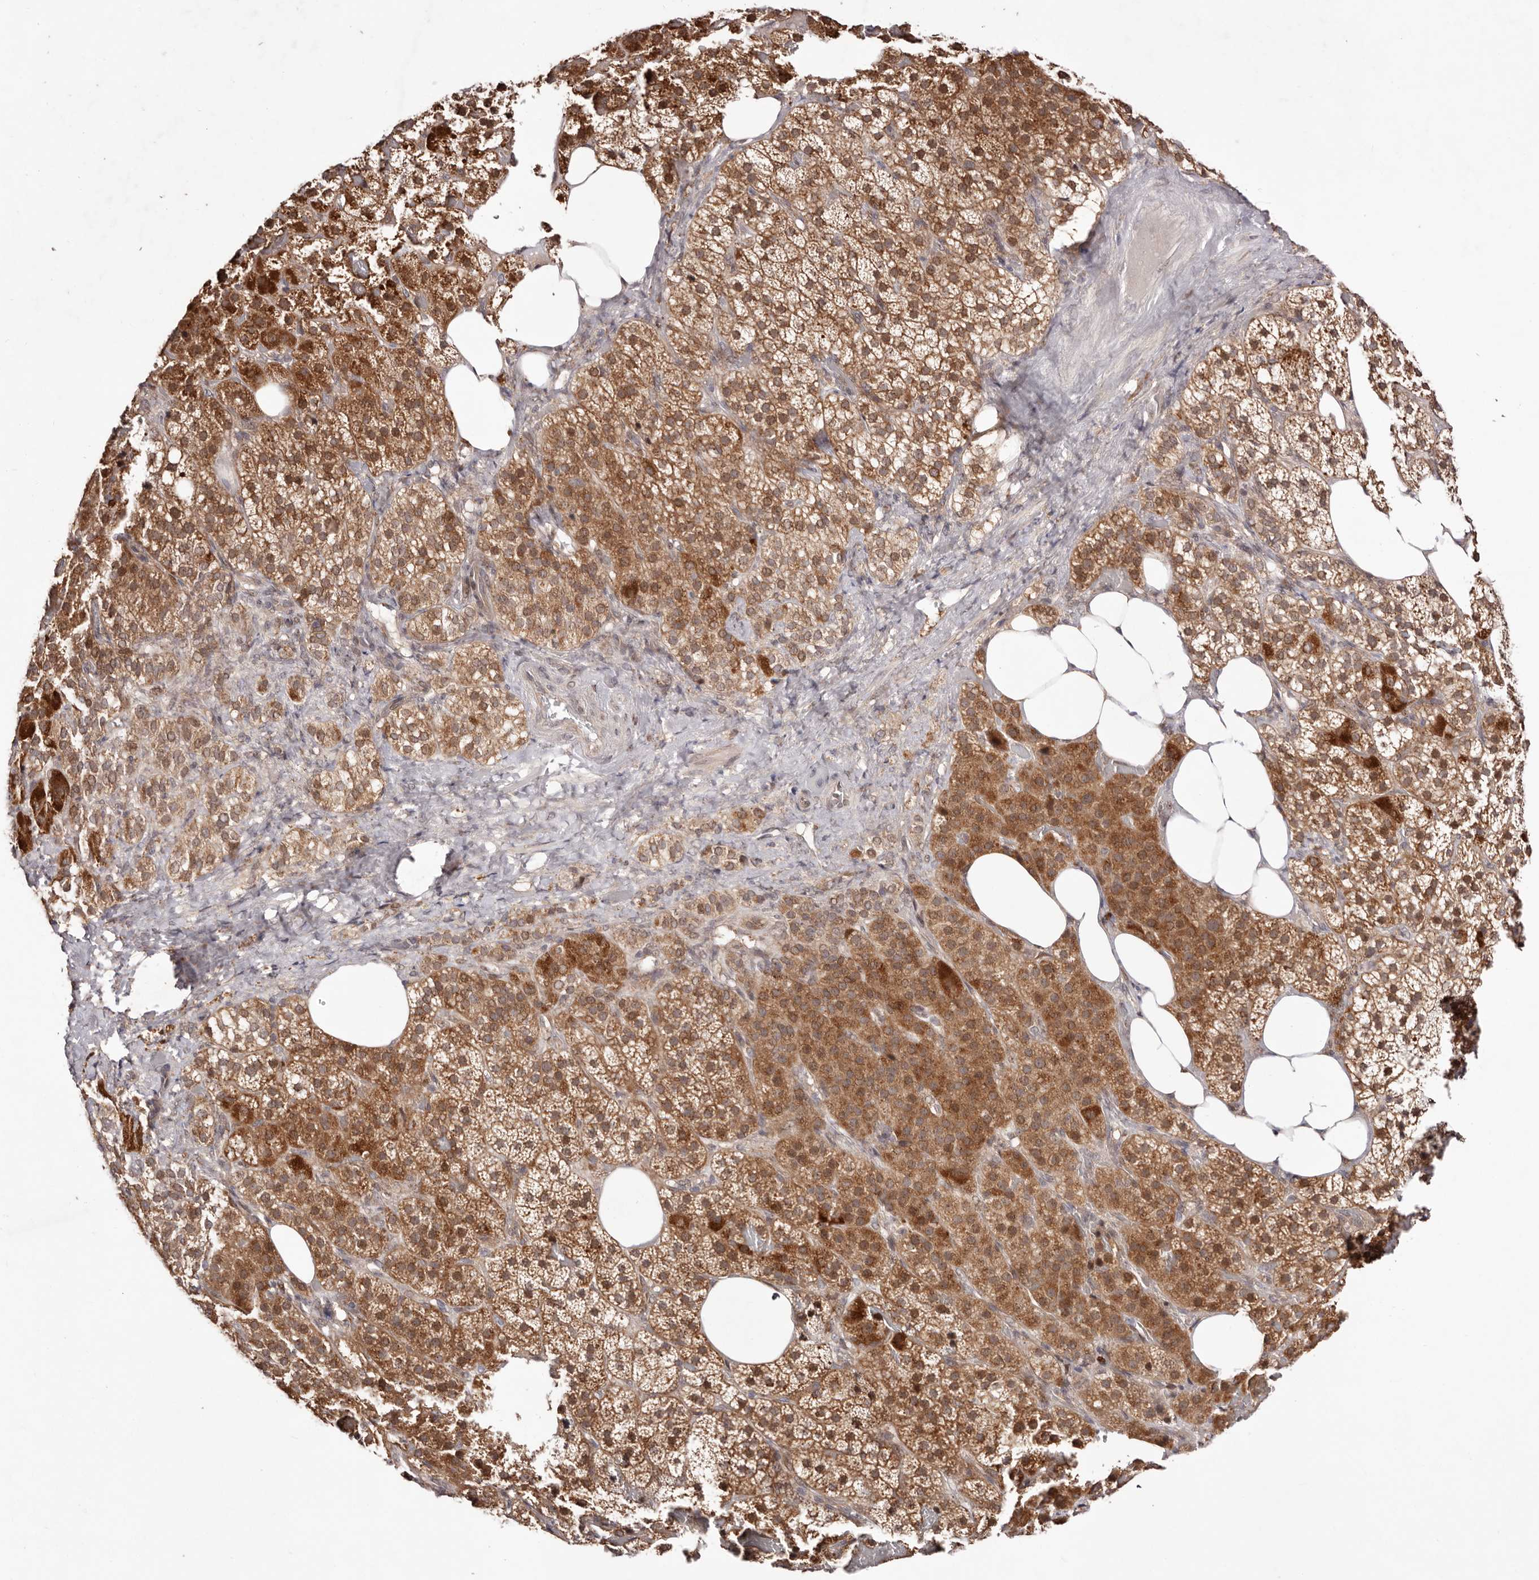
{"staining": {"intensity": "moderate", "quantity": ">75%", "location": "cytoplasmic/membranous"}, "tissue": "adrenal gland", "cell_type": "Glandular cells", "image_type": "normal", "snomed": [{"axis": "morphology", "description": "Normal tissue, NOS"}, {"axis": "topography", "description": "Adrenal gland"}], "caption": "DAB immunohistochemical staining of benign adrenal gland displays moderate cytoplasmic/membranous protein staining in approximately >75% of glandular cells.", "gene": "EGR3", "patient": {"sex": "female", "age": 59}}